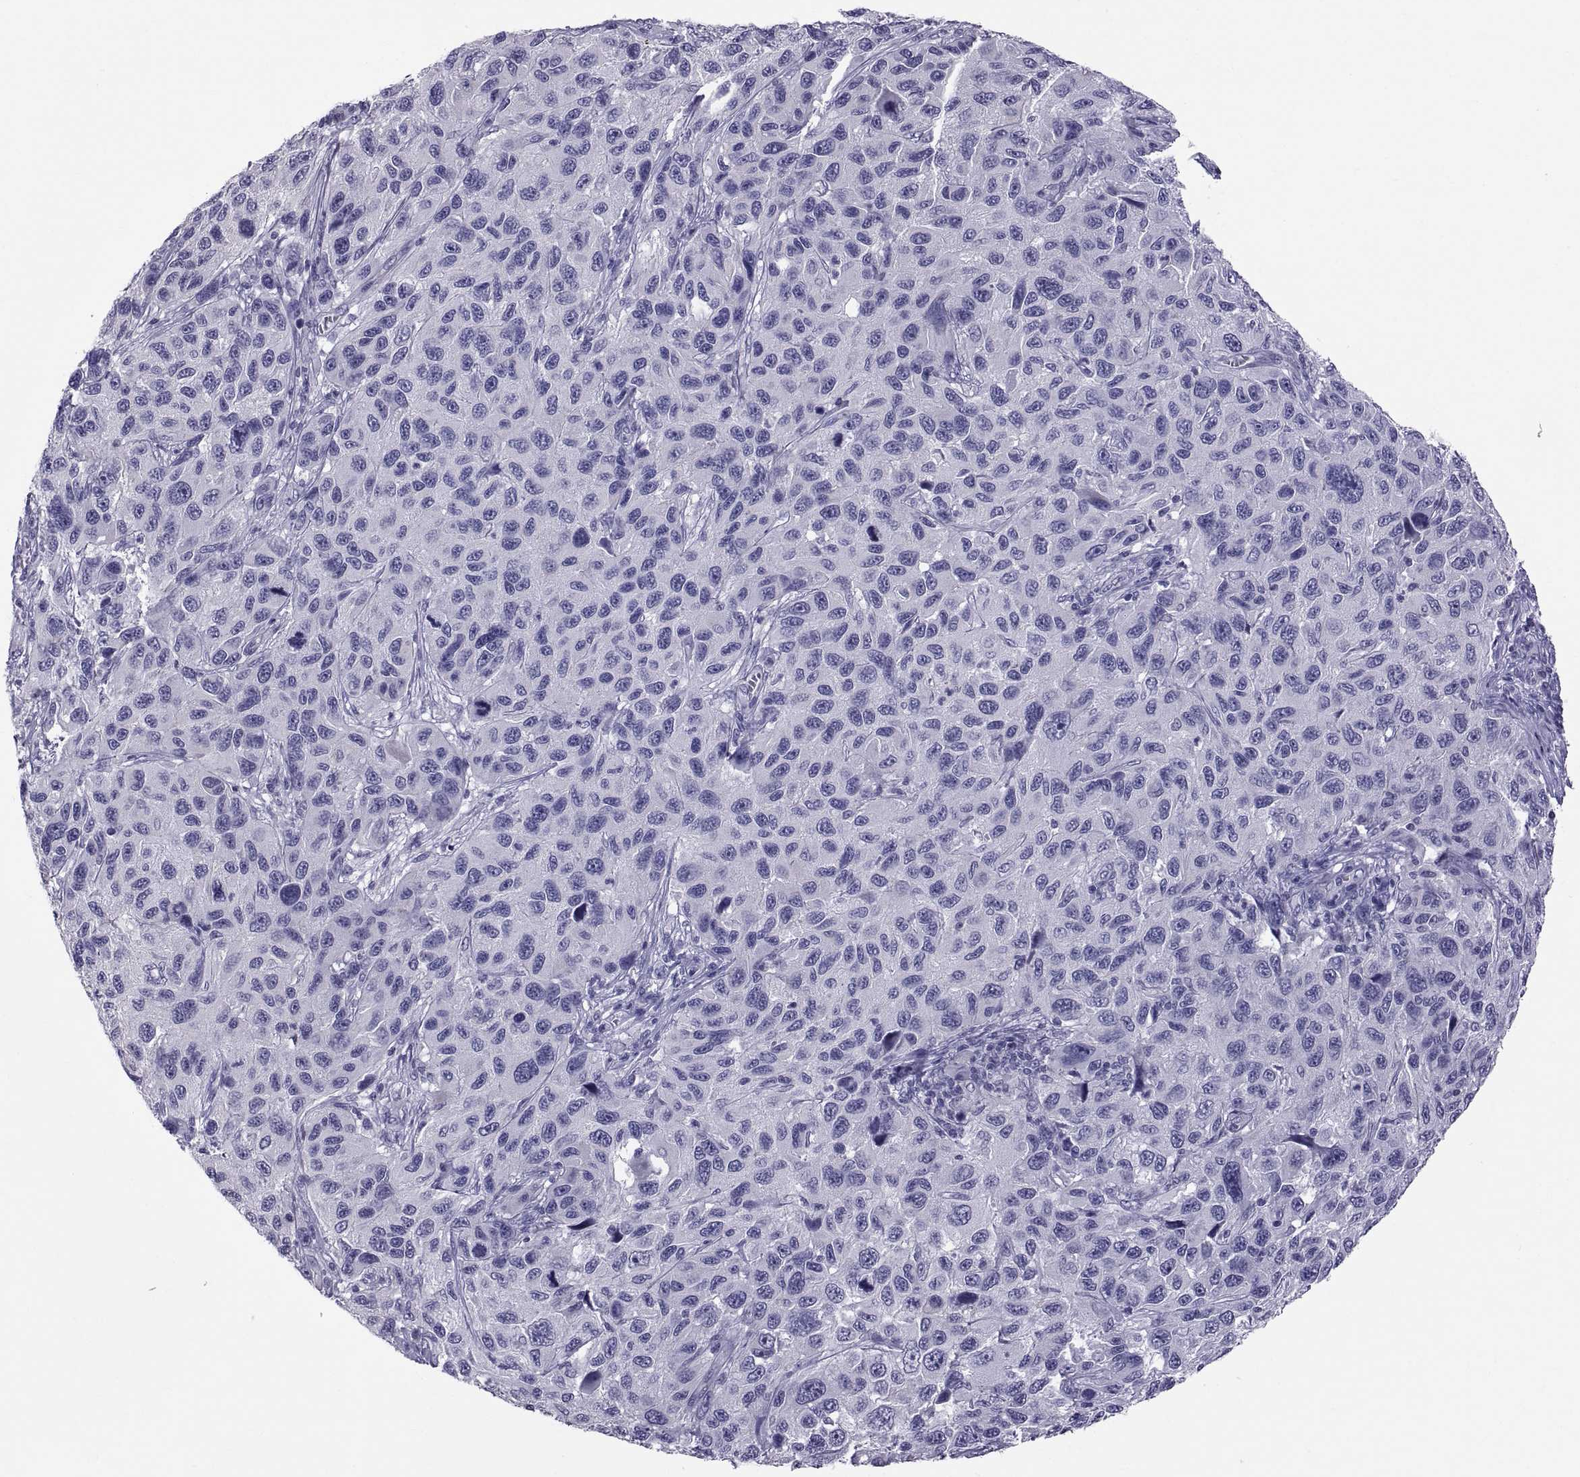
{"staining": {"intensity": "negative", "quantity": "none", "location": "none"}, "tissue": "melanoma", "cell_type": "Tumor cells", "image_type": "cancer", "snomed": [{"axis": "morphology", "description": "Malignant melanoma, NOS"}, {"axis": "topography", "description": "Skin"}], "caption": "The IHC photomicrograph has no significant positivity in tumor cells of melanoma tissue.", "gene": "RNASE12", "patient": {"sex": "male", "age": 53}}